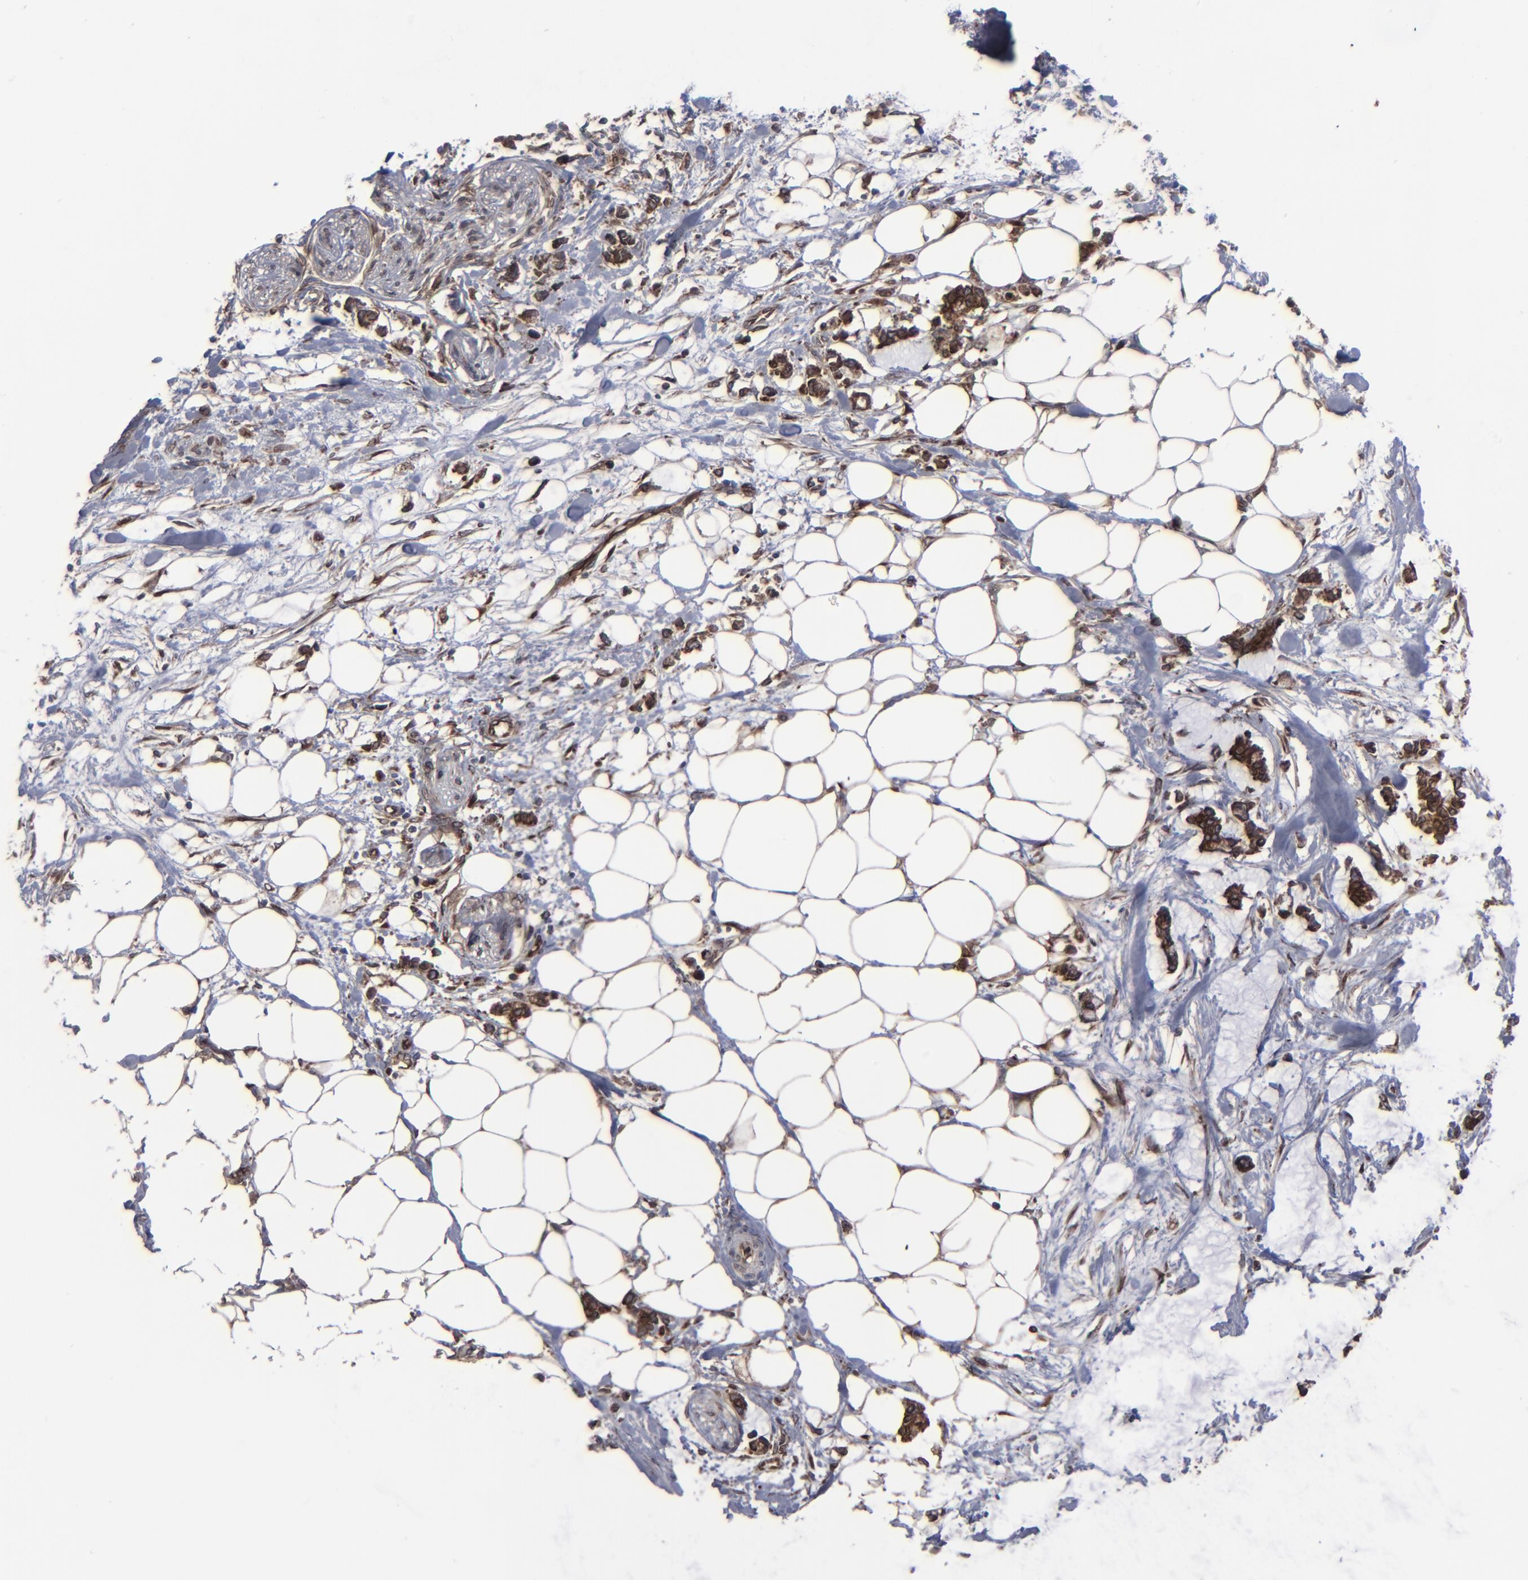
{"staining": {"intensity": "moderate", "quantity": ">75%", "location": "cytoplasmic/membranous"}, "tissue": "colorectal cancer", "cell_type": "Tumor cells", "image_type": "cancer", "snomed": [{"axis": "morphology", "description": "Normal tissue, NOS"}, {"axis": "morphology", "description": "Adenocarcinoma, NOS"}, {"axis": "topography", "description": "Colon"}, {"axis": "topography", "description": "Peripheral nerve tissue"}], "caption": "Moderate cytoplasmic/membranous staining is seen in approximately >75% of tumor cells in colorectal cancer. Immunohistochemistry (ihc) stains the protein in brown and the nuclei are stained blue.", "gene": "CNIH1", "patient": {"sex": "male", "age": 14}}